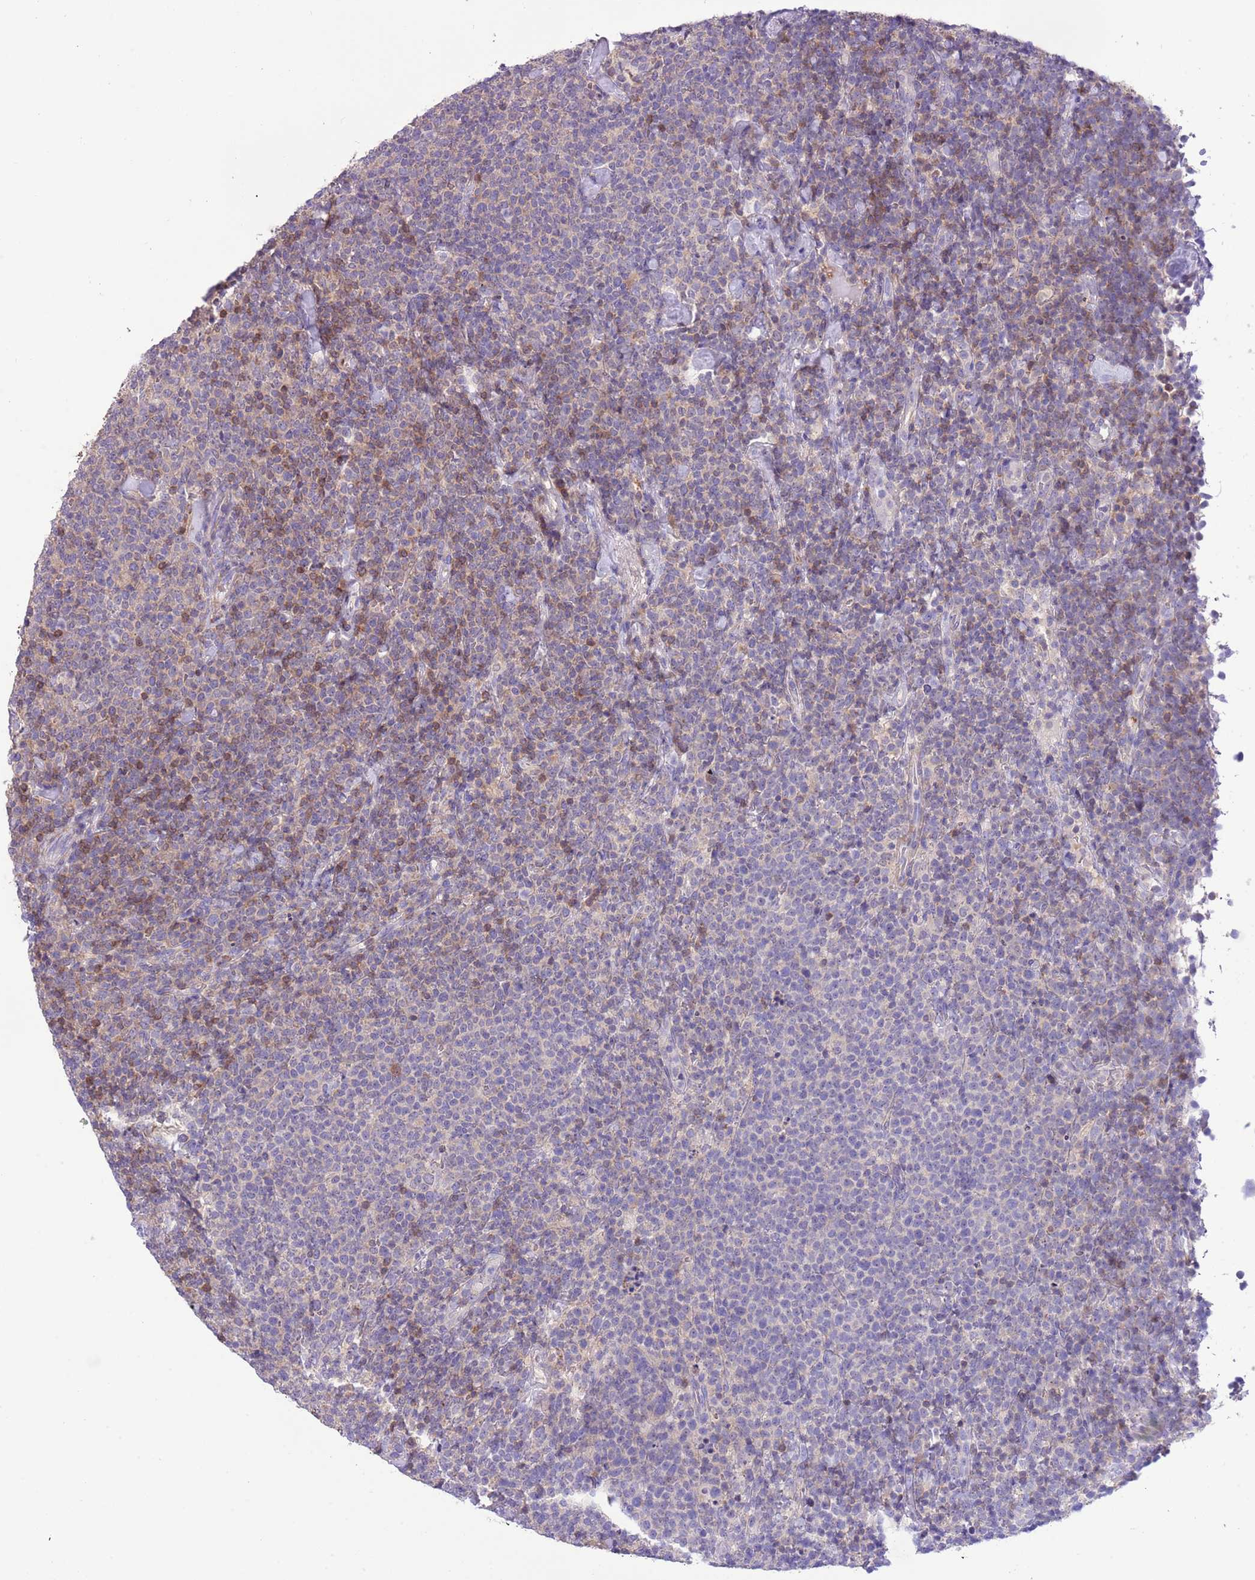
{"staining": {"intensity": "moderate", "quantity": "<25%", "location": "cytoplasmic/membranous"}, "tissue": "lymphoma", "cell_type": "Tumor cells", "image_type": "cancer", "snomed": [{"axis": "morphology", "description": "Malignant lymphoma, non-Hodgkin's type, High grade"}, {"axis": "topography", "description": "Lymph node"}], "caption": "Tumor cells show low levels of moderate cytoplasmic/membranous staining in about <25% of cells in human lymphoma. The protein is stained brown, and the nuclei are stained in blue (DAB (3,3'-diaminobenzidine) IHC with brightfield microscopy, high magnification).", "gene": "PRR32", "patient": {"sex": "male", "age": 61}}